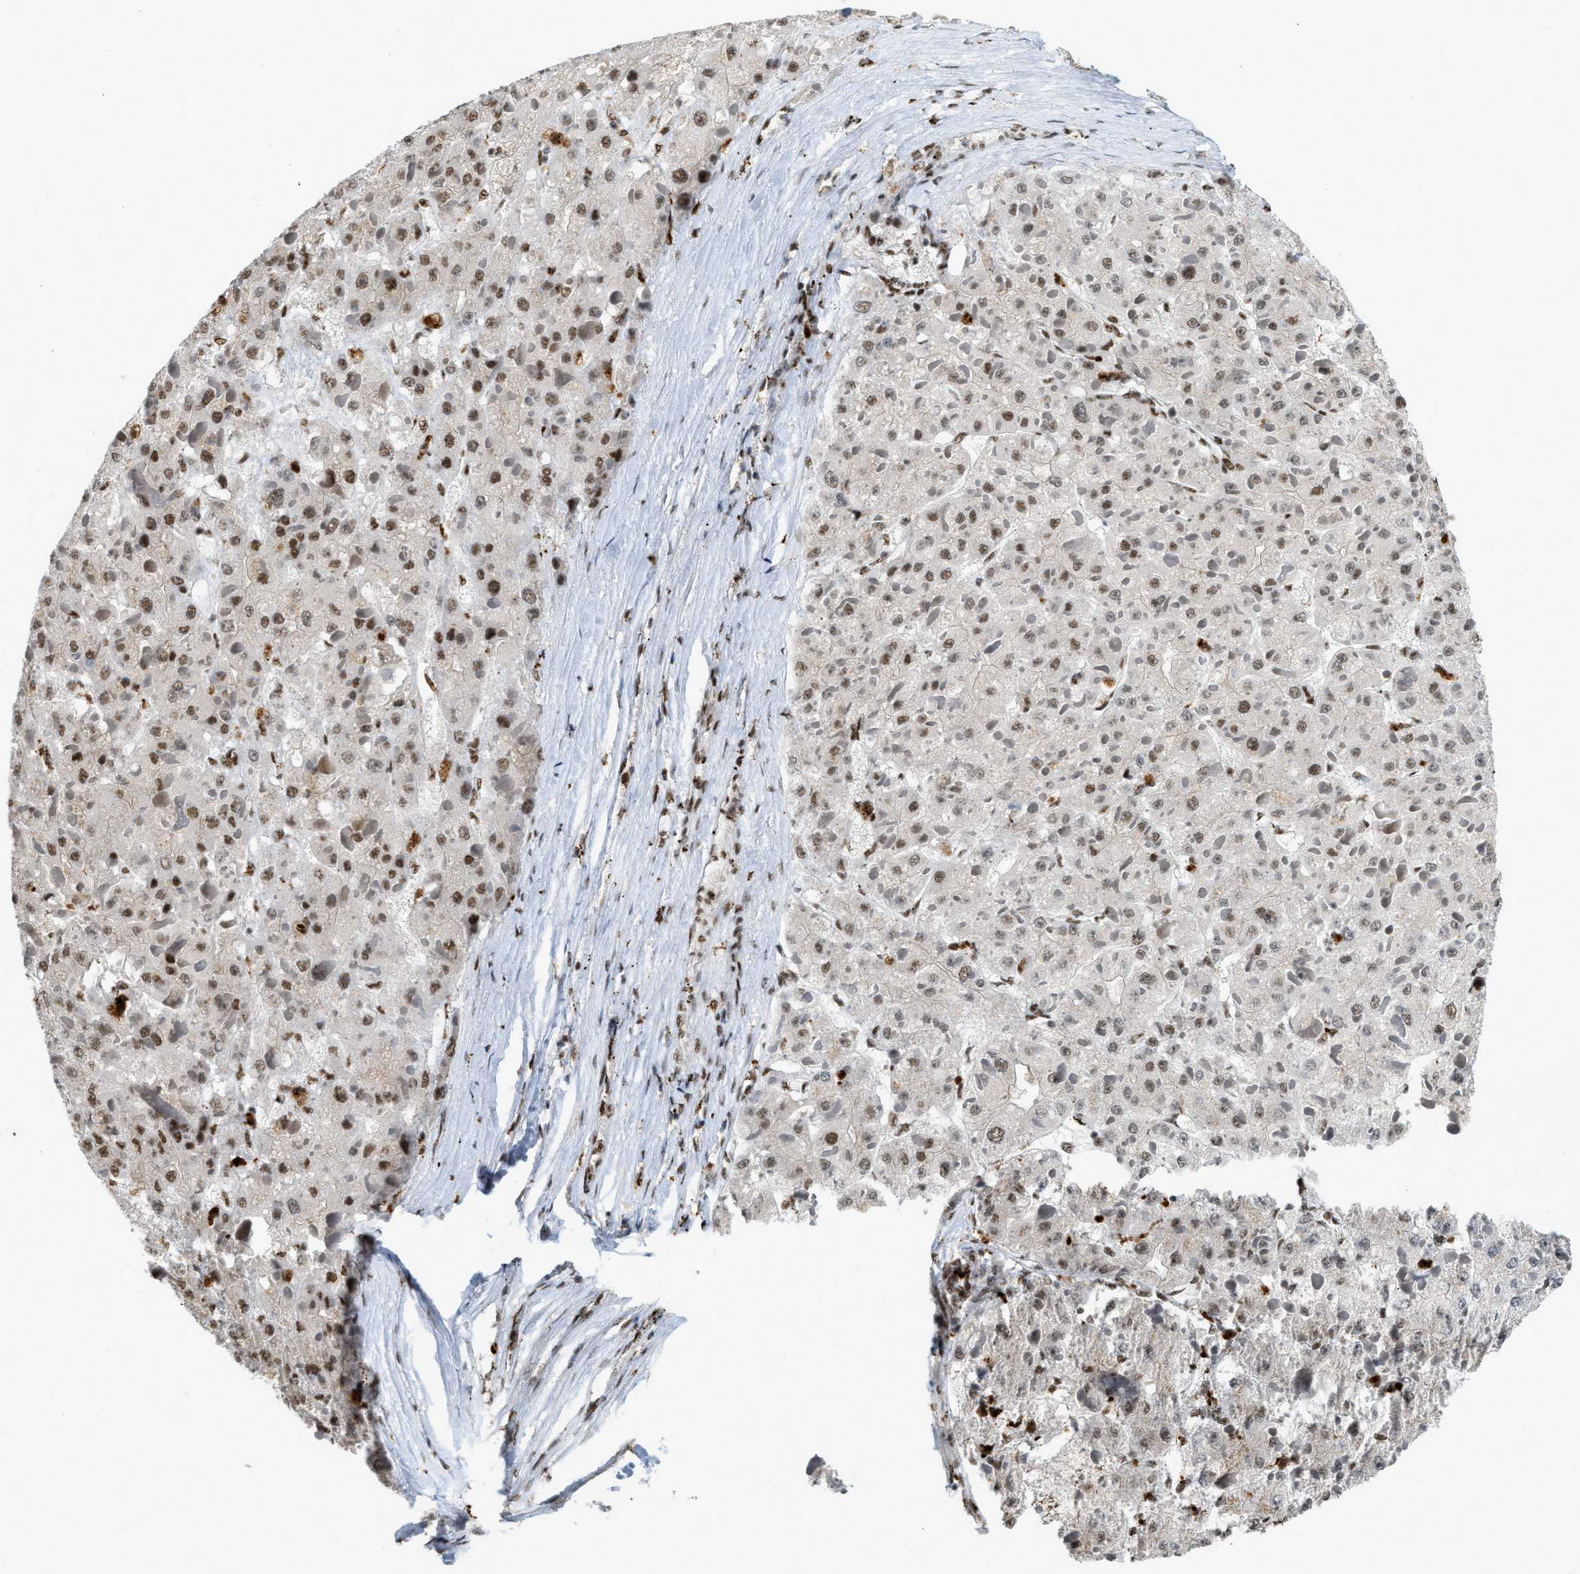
{"staining": {"intensity": "weak", "quantity": ">75%", "location": "nuclear"}, "tissue": "liver cancer", "cell_type": "Tumor cells", "image_type": "cancer", "snomed": [{"axis": "morphology", "description": "Carcinoma, Hepatocellular, NOS"}, {"axis": "topography", "description": "Liver"}], "caption": "An image of liver hepatocellular carcinoma stained for a protein shows weak nuclear brown staining in tumor cells.", "gene": "NUMA1", "patient": {"sex": "female", "age": 73}}